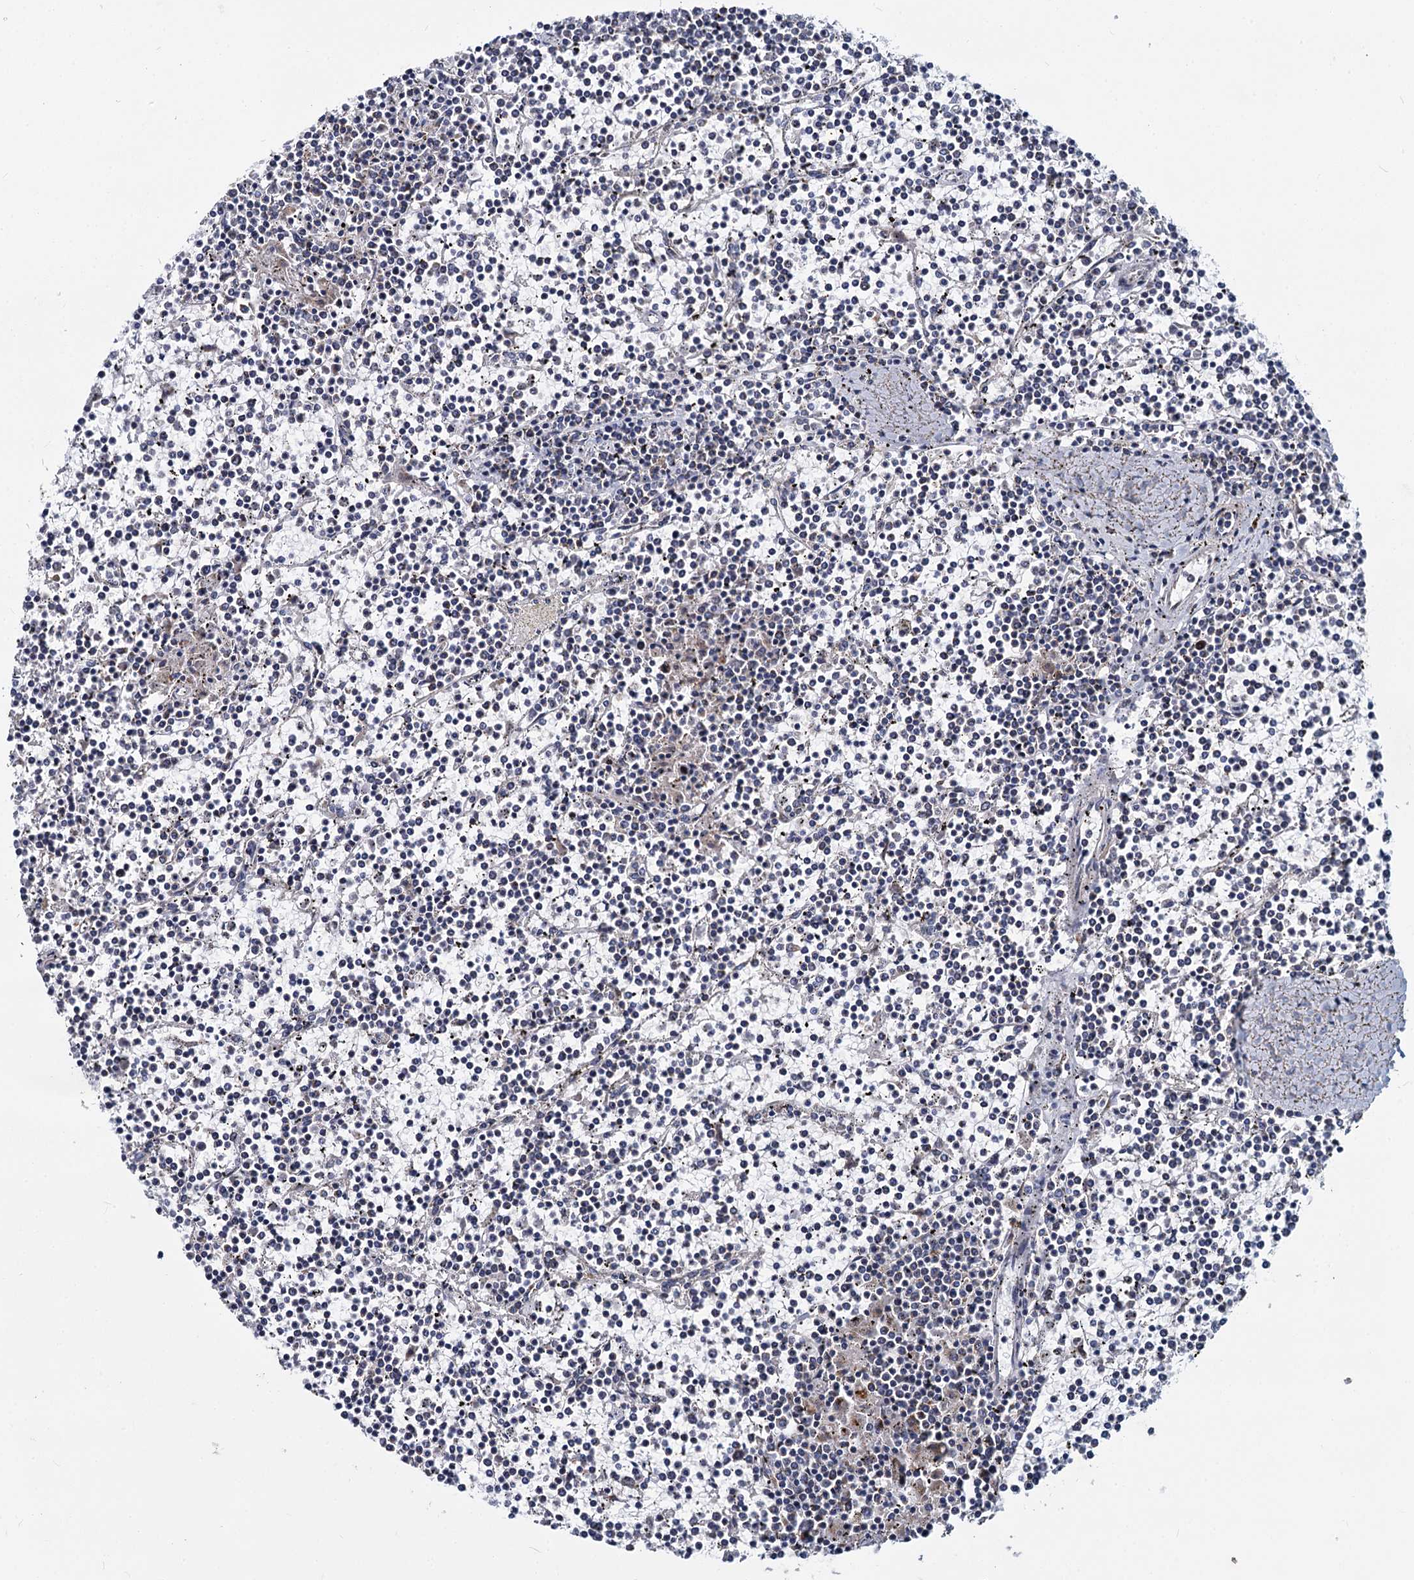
{"staining": {"intensity": "negative", "quantity": "none", "location": "none"}, "tissue": "lymphoma", "cell_type": "Tumor cells", "image_type": "cancer", "snomed": [{"axis": "morphology", "description": "Malignant lymphoma, non-Hodgkin's type, Low grade"}, {"axis": "topography", "description": "Spleen"}], "caption": "Micrograph shows no protein expression in tumor cells of low-grade malignant lymphoma, non-Hodgkin's type tissue.", "gene": "DCUN1D2", "patient": {"sex": "female", "age": 19}}